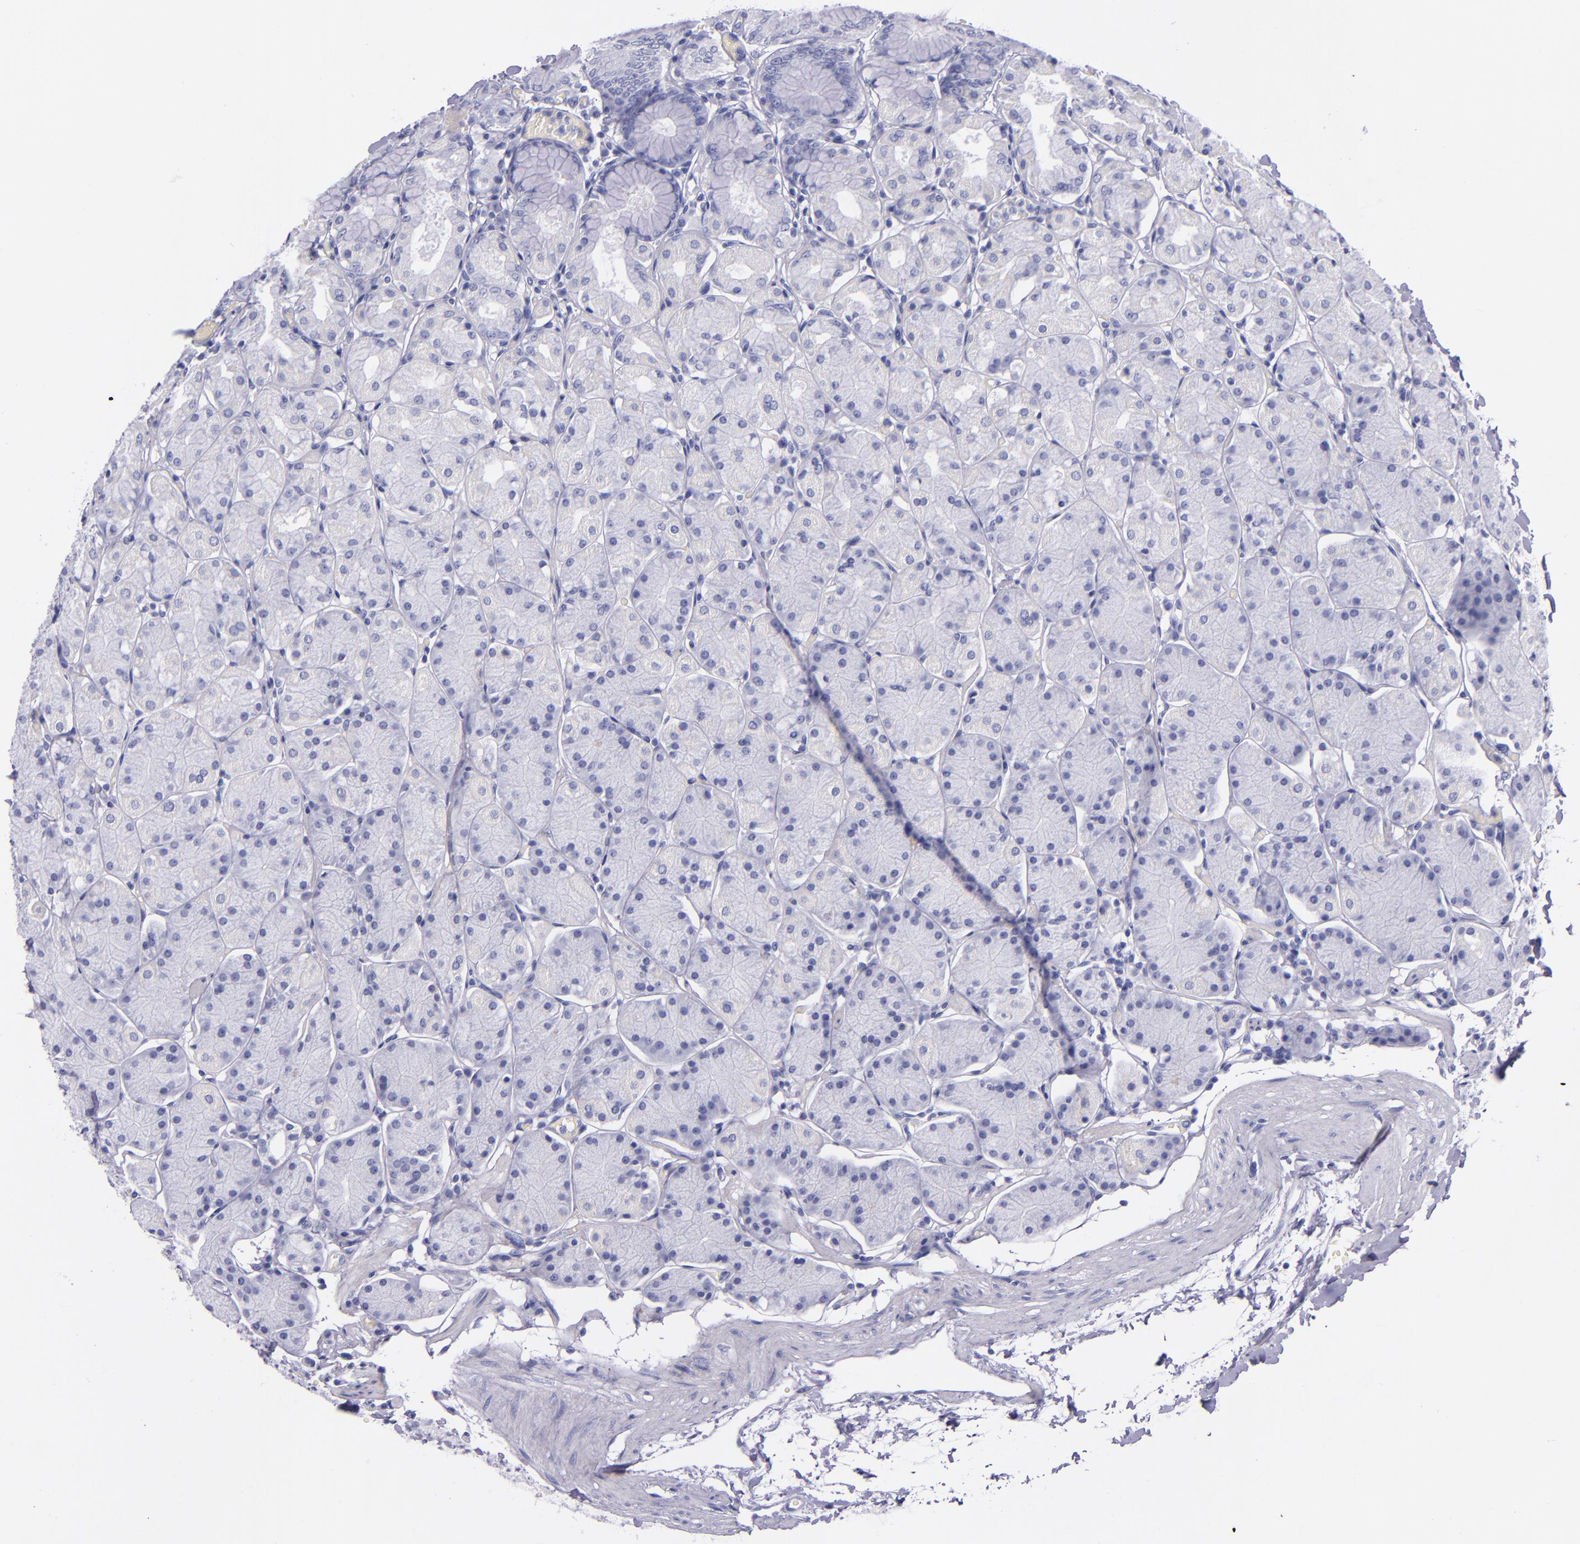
{"staining": {"intensity": "negative", "quantity": "none", "location": "none"}, "tissue": "stomach", "cell_type": "Glandular cells", "image_type": "normal", "snomed": [{"axis": "morphology", "description": "Normal tissue, NOS"}, {"axis": "topography", "description": "Stomach, upper"}, {"axis": "topography", "description": "Stomach"}], "caption": "Immunohistochemistry (IHC) of benign stomach reveals no positivity in glandular cells. (DAB immunohistochemistry, high magnification).", "gene": "LAG3", "patient": {"sex": "male", "age": 76}}